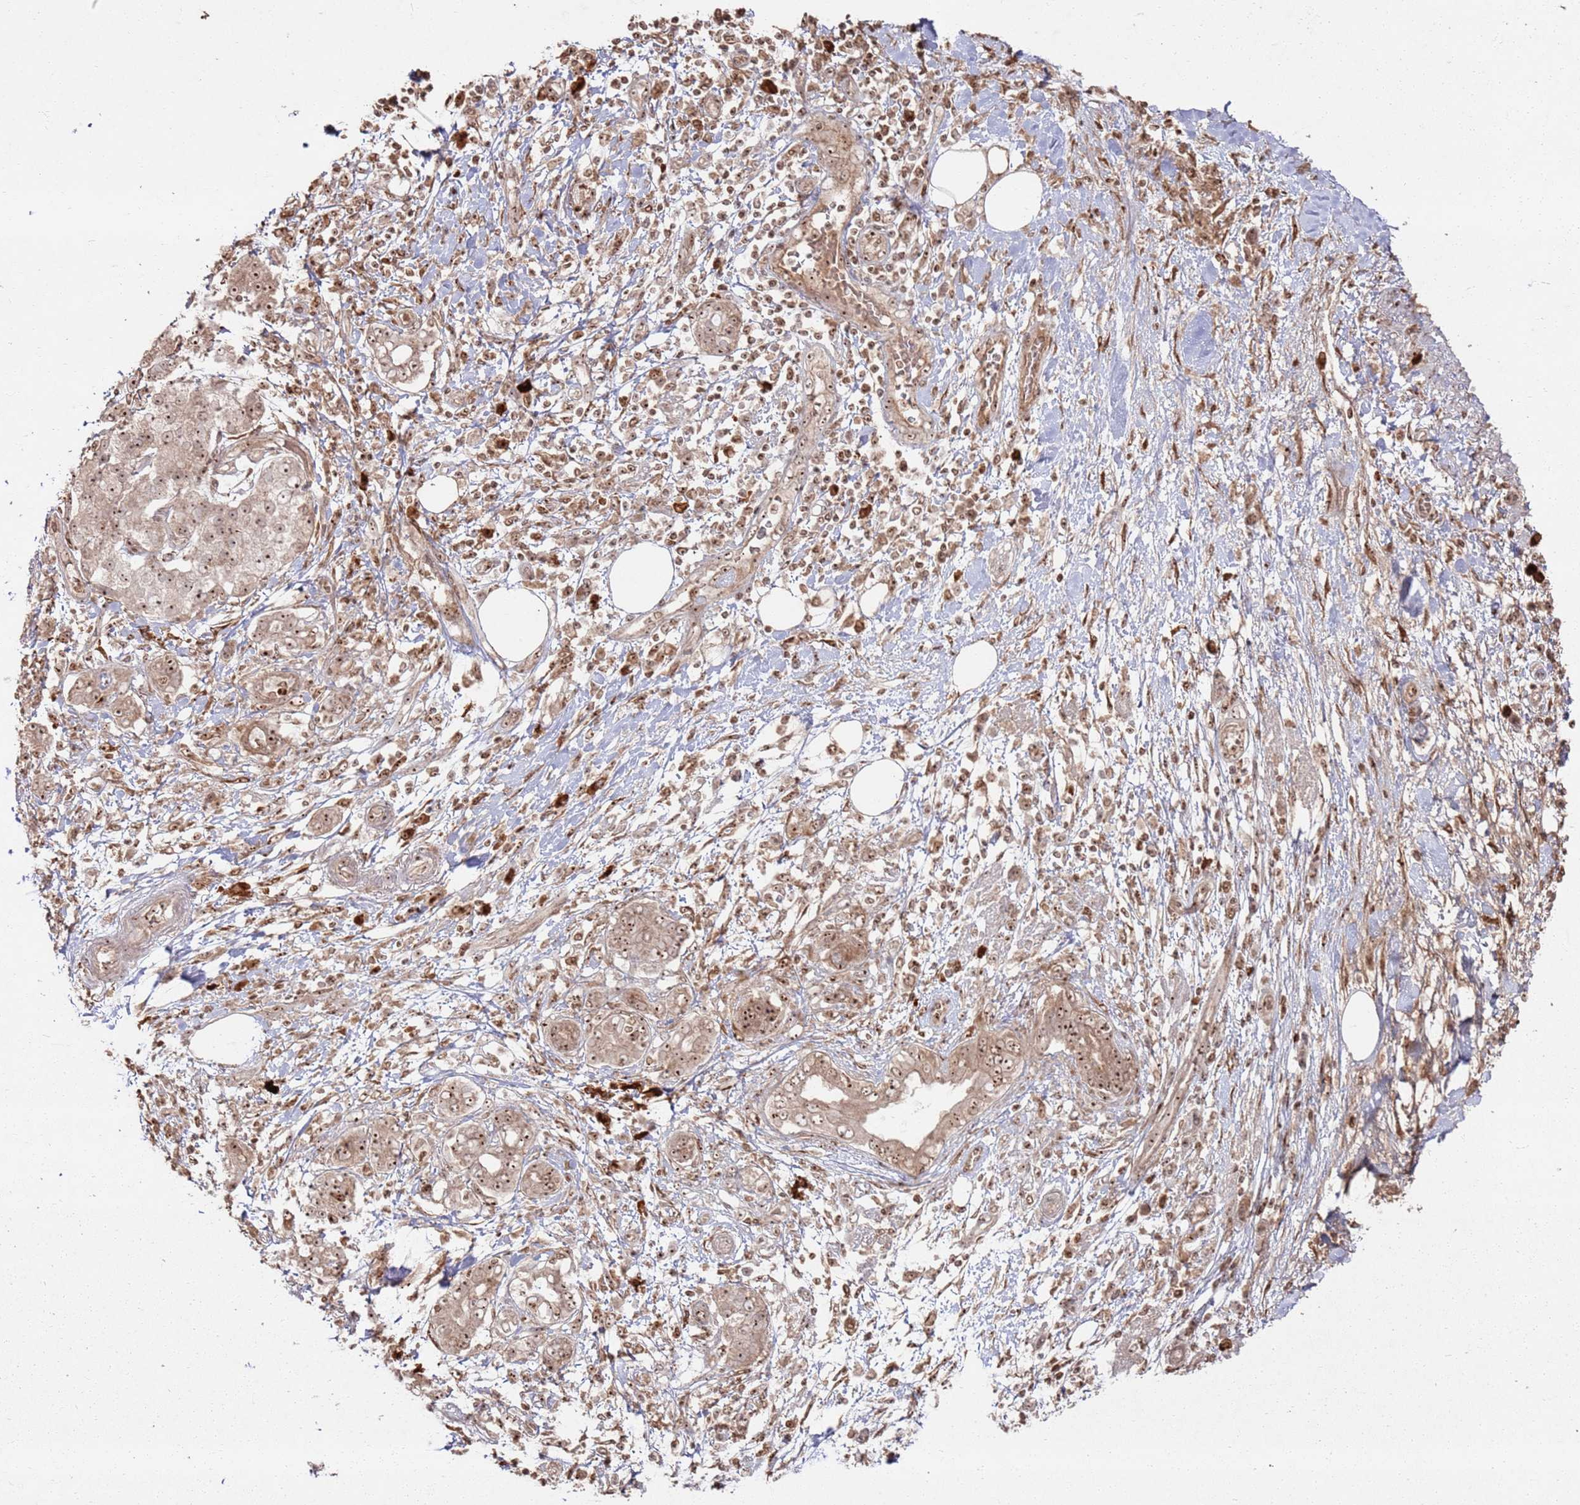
{"staining": {"intensity": "moderate", "quantity": ">75%", "location": "cytoplasmic/membranous,nuclear"}, "tissue": "pancreatic cancer", "cell_type": "Tumor cells", "image_type": "cancer", "snomed": [{"axis": "morphology", "description": "Adenocarcinoma, NOS"}, {"axis": "topography", "description": "Pancreas"}], "caption": "Pancreatic adenocarcinoma stained with a brown dye exhibits moderate cytoplasmic/membranous and nuclear positive positivity in about >75% of tumor cells.", "gene": "UTP11", "patient": {"sex": "female", "age": 73}}